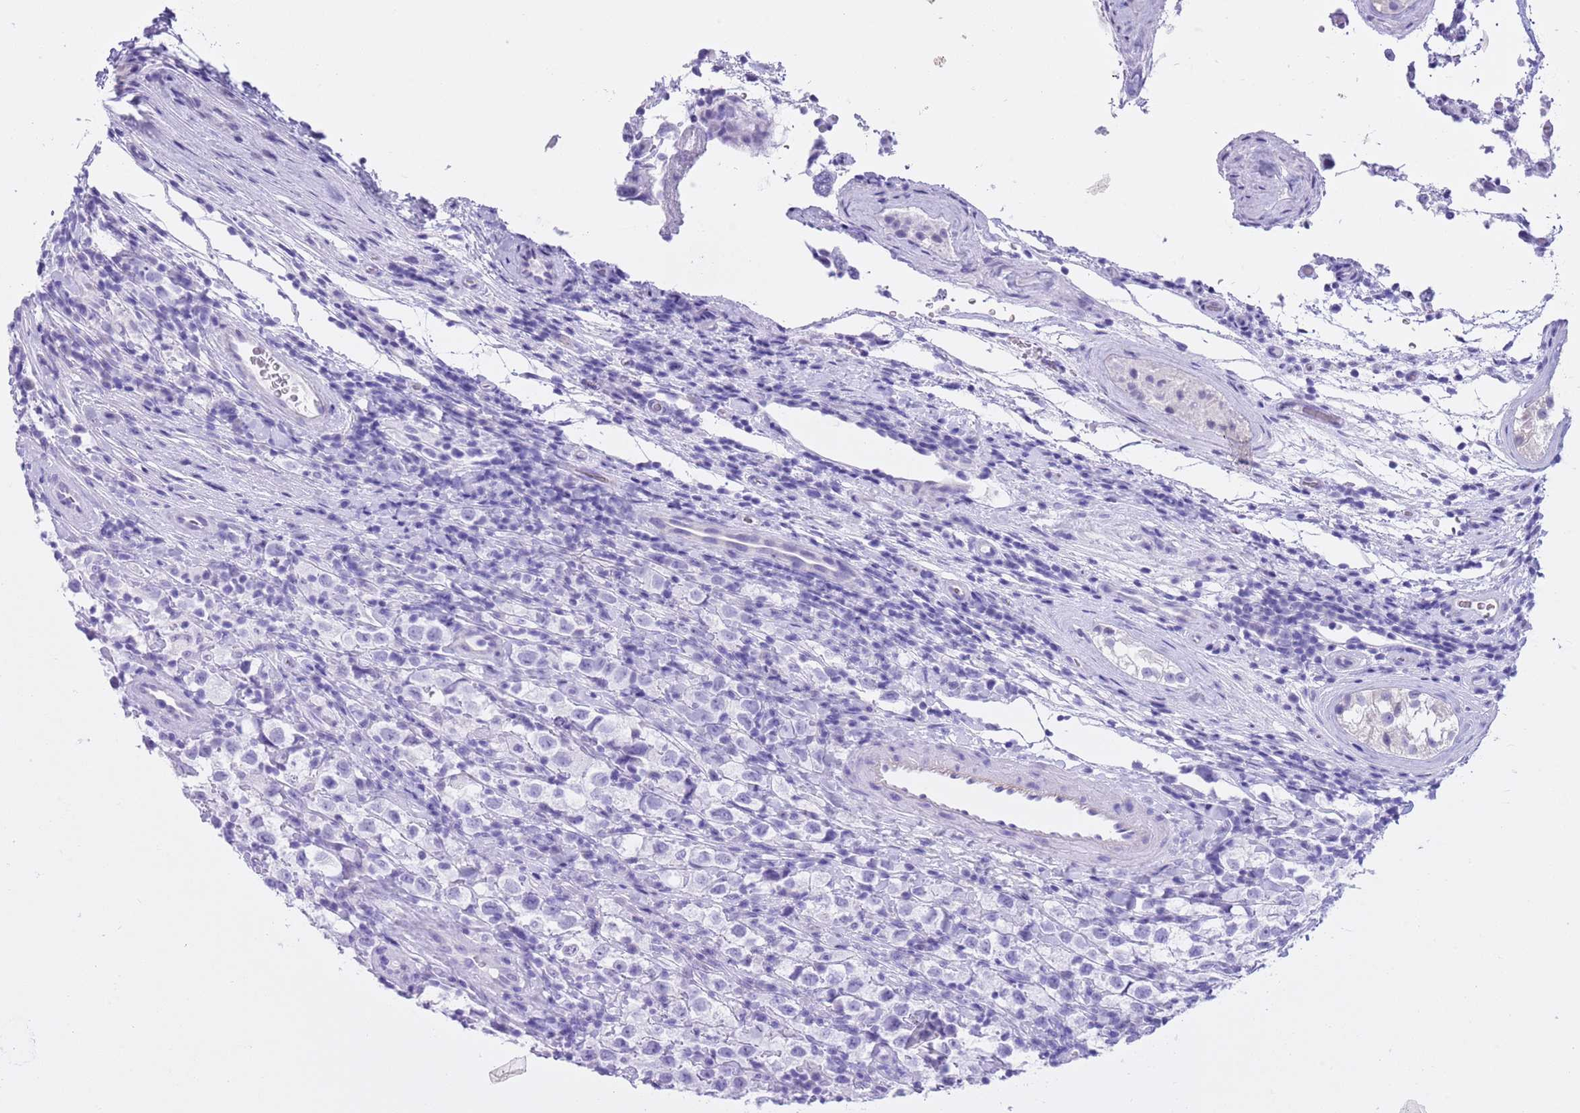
{"staining": {"intensity": "negative", "quantity": "none", "location": "none"}, "tissue": "testis cancer", "cell_type": "Tumor cells", "image_type": "cancer", "snomed": [{"axis": "morphology", "description": "Seminoma, NOS"}, {"axis": "morphology", "description": "Carcinoma, Embryonal, NOS"}, {"axis": "topography", "description": "Testis"}], "caption": "This is a micrograph of immunohistochemistry (IHC) staining of testis cancer, which shows no staining in tumor cells. (Stains: DAB (3,3'-diaminobenzidine) immunohistochemistry (IHC) with hematoxylin counter stain, Microscopy: brightfield microscopy at high magnification).", "gene": "TMEM185B", "patient": {"sex": "male", "age": 41}}